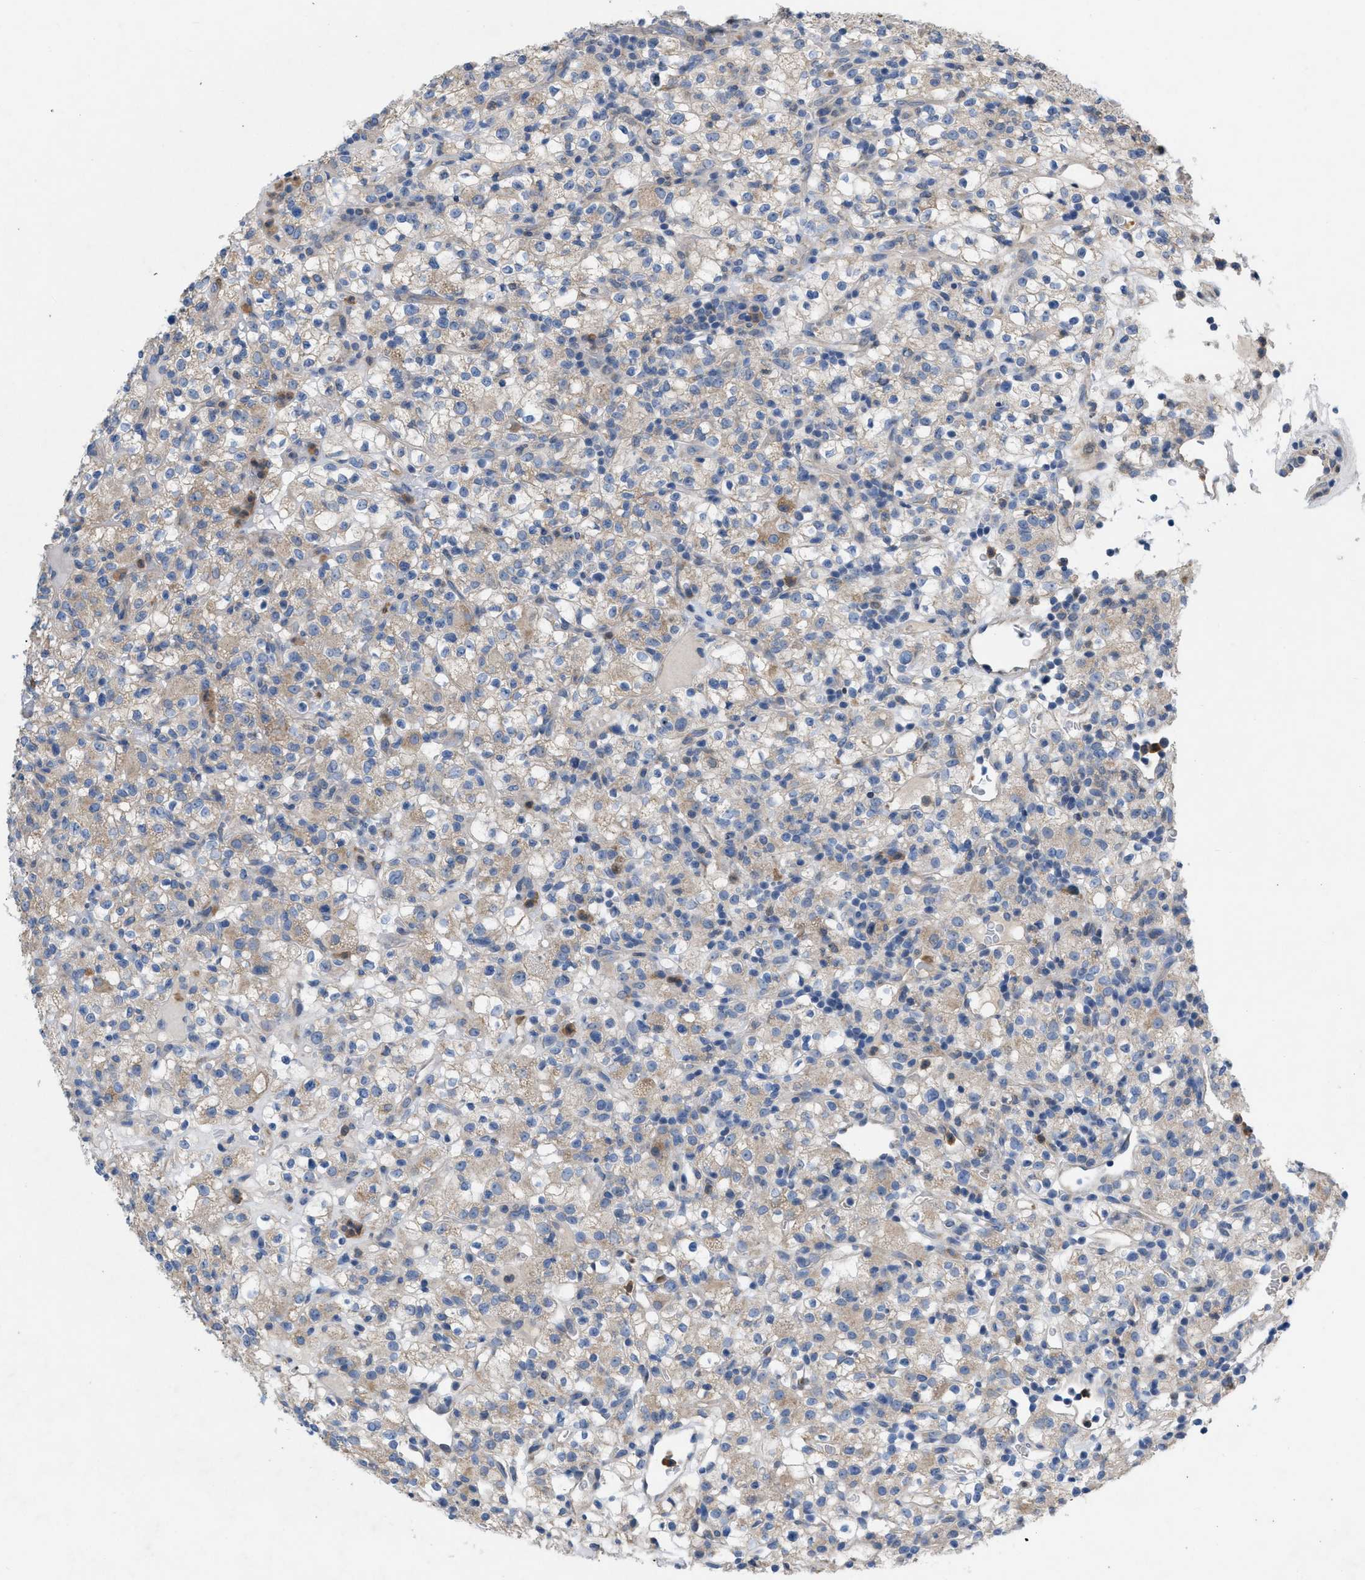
{"staining": {"intensity": "weak", "quantity": "25%-75%", "location": "cytoplasmic/membranous"}, "tissue": "renal cancer", "cell_type": "Tumor cells", "image_type": "cancer", "snomed": [{"axis": "morphology", "description": "Normal tissue, NOS"}, {"axis": "morphology", "description": "Adenocarcinoma, NOS"}, {"axis": "topography", "description": "Kidney"}], "caption": "Immunohistochemistry (IHC) of adenocarcinoma (renal) displays low levels of weak cytoplasmic/membranous positivity in about 25%-75% of tumor cells. (Brightfield microscopy of DAB IHC at high magnification).", "gene": "PLPPR5", "patient": {"sex": "female", "age": 72}}